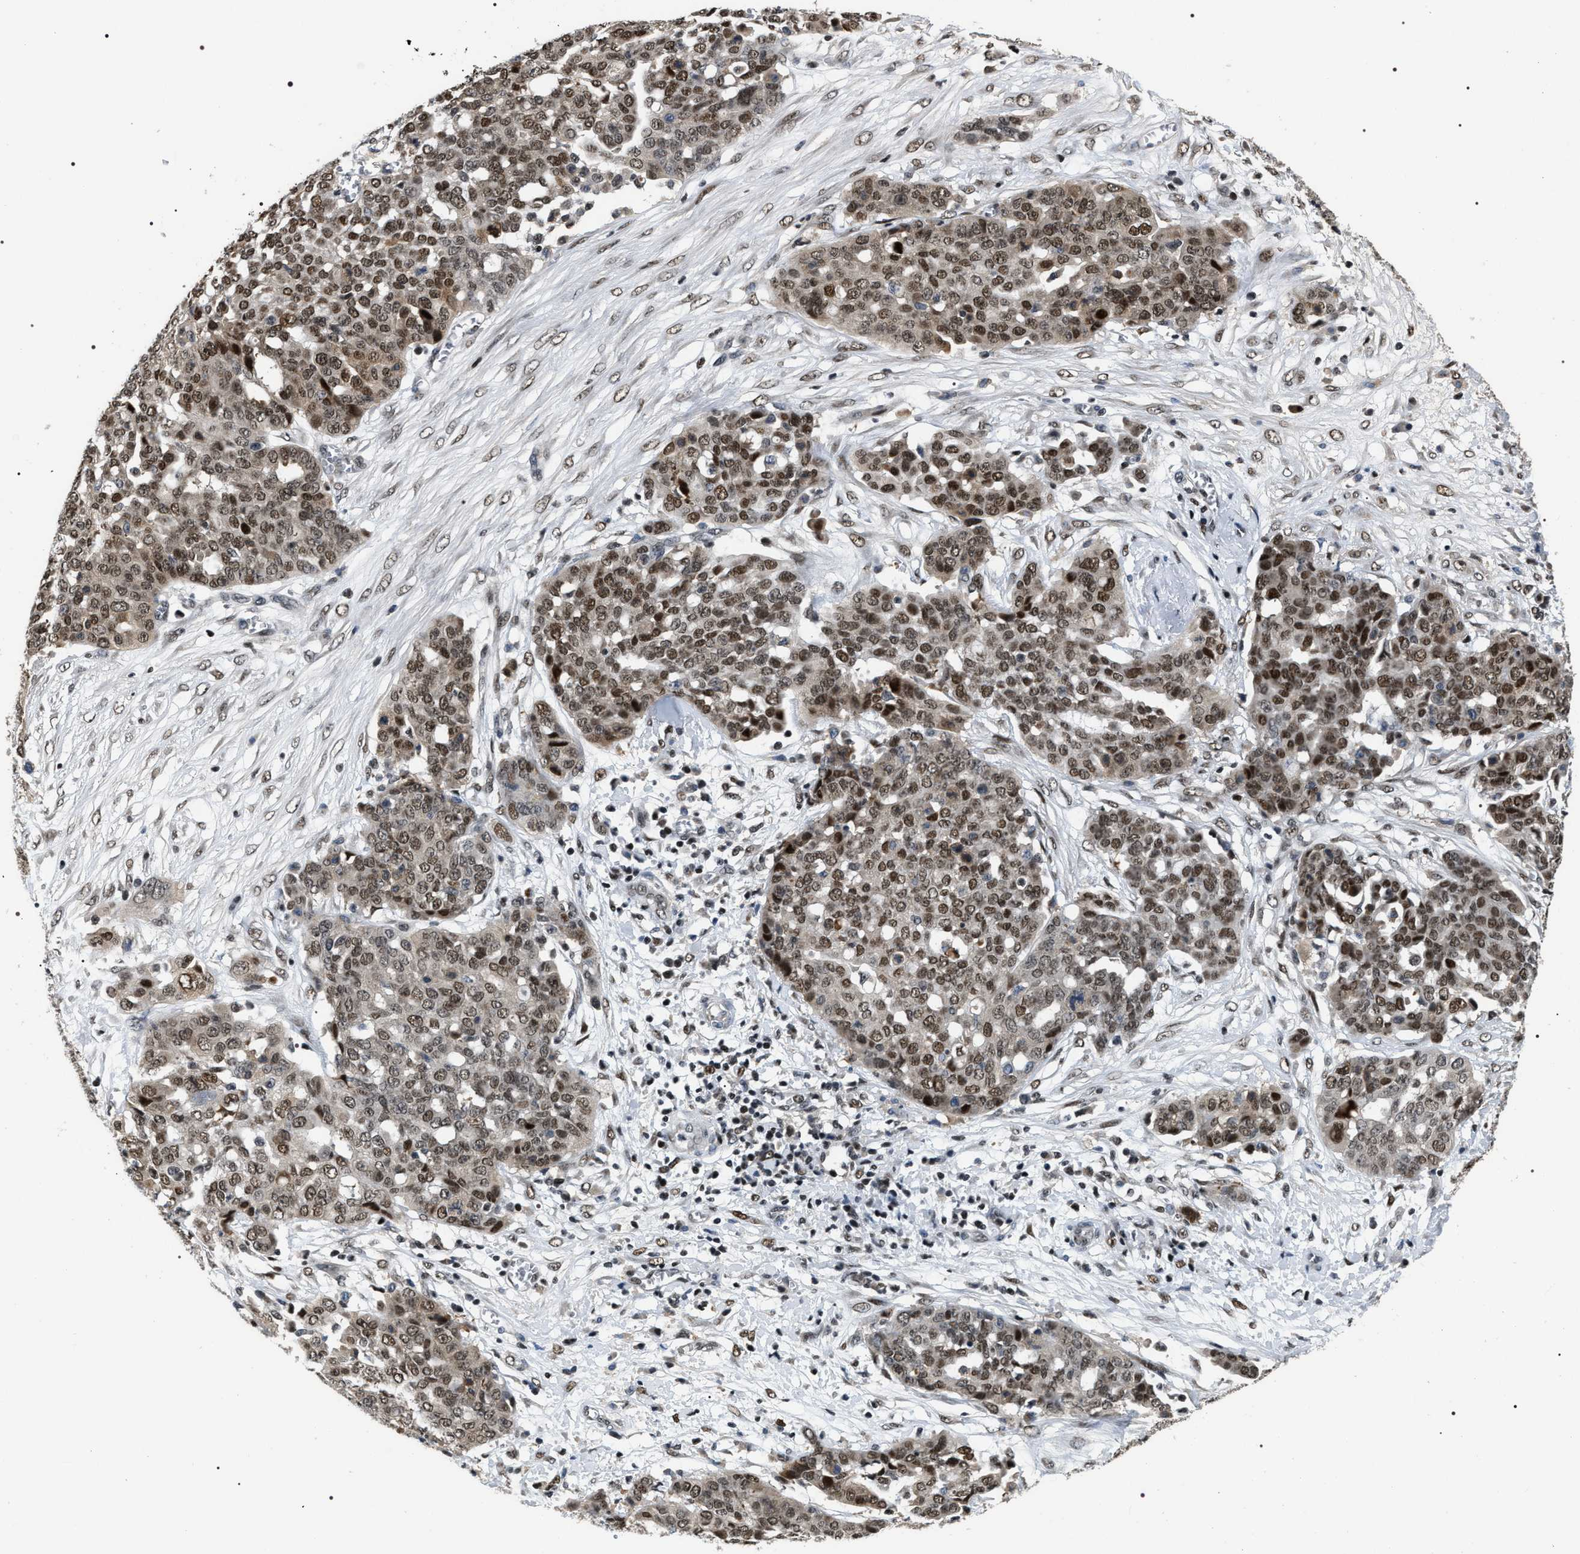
{"staining": {"intensity": "moderate", "quantity": ">75%", "location": "nuclear"}, "tissue": "ovarian cancer", "cell_type": "Tumor cells", "image_type": "cancer", "snomed": [{"axis": "morphology", "description": "Cystadenocarcinoma, serous, NOS"}, {"axis": "topography", "description": "Soft tissue"}, {"axis": "topography", "description": "Ovary"}], "caption": "IHC photomicrograph of neoplastic tissue: ovarian cancer (serous cystadenocarcinoma) stained using immunohistochemistry (IHC) demonstrates medium levels of moderate protein expression localized specifically in the nuclear of tumor cells, appearing as a nuclear brown color.", "gene": "C7orf25", "patient": {"sex": "female", "age": 57}}